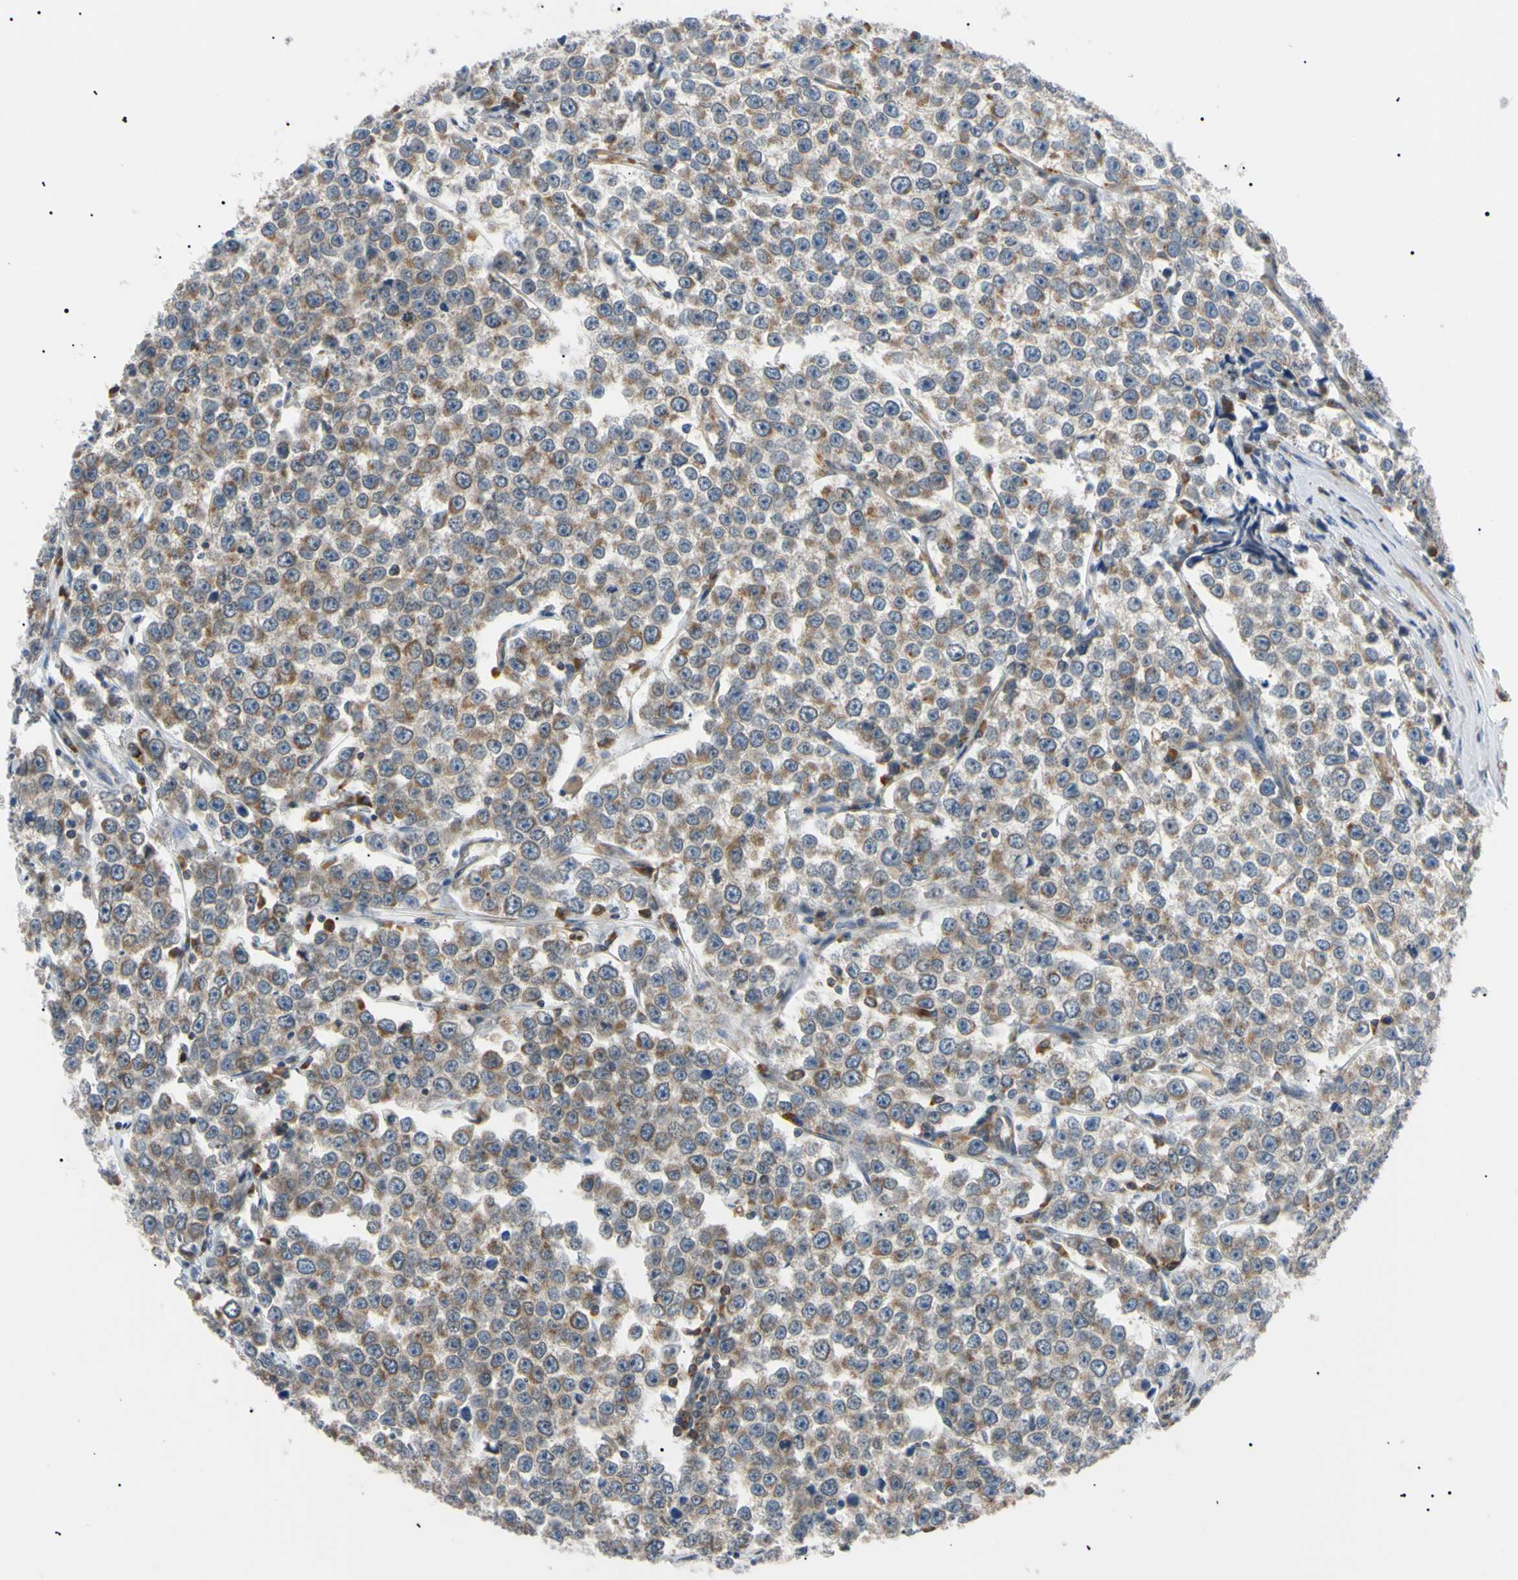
{"staining": {"intensity": "moderate", "quantity": ">75%", "location": "cytoplasmic/membranous"}, "tissue": "testis cancer", "cell_type": "Tumor cells", "image_type": "cancer", "snomed": [{"axis": "morphology", "description": "Seminoma, NOS"}, {"axis": "morphology", "description": "Carcinoma, Embryonal, NOS"}, {"axis": "topography", "description": "Testis"}], "caption": "There is medium levels of moderate cytoplasmic/membranous expression in tumor cells of testis cancer (seminoma), as demonstrated by immunohistochemical staining (brown color).", "gene": "VAPA", "patient": {"sex": "male", "age": 52}}